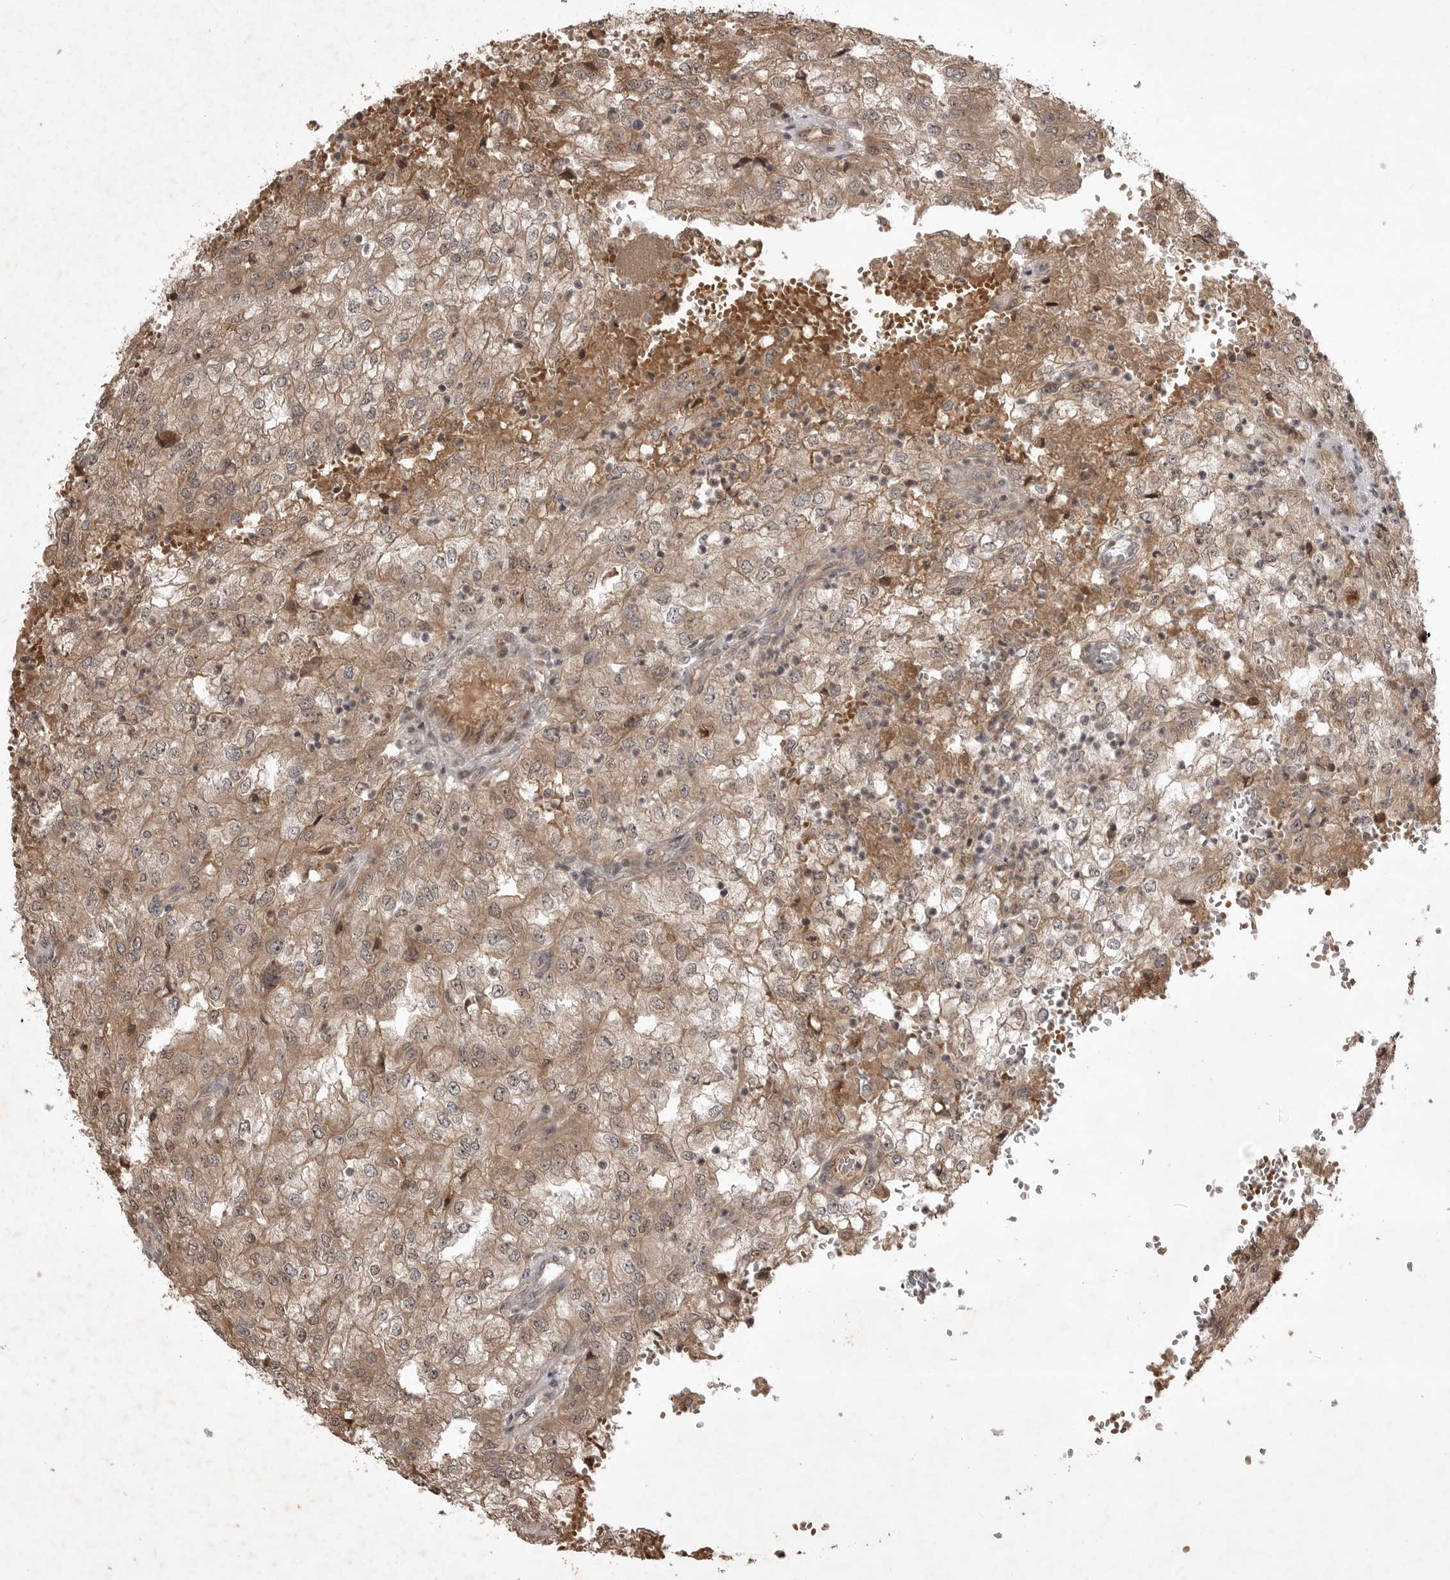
{"staining": {"intensity": "weak", "quantity": ">75%", "location": "cytoplasmic/membranous"}, "tissue": "renal cancer", "cell_type": "Tumor cells", "image_type": "cancer", "snomed": [{"axis": "morphology", "description": "Adenocarcinoma, NOS"}, {"axis": "topography", "description": "Kidney"}], "caption": "This histopathology image reveals immunohistochemistry (IHC) staining of human renal cancer (adenocarcinoma), with low weak cytoplasmic/membranous expression in about >75% of tumor cells.", "gene": "AKAP7", "patient": {"sex": "female", "age": 54}}